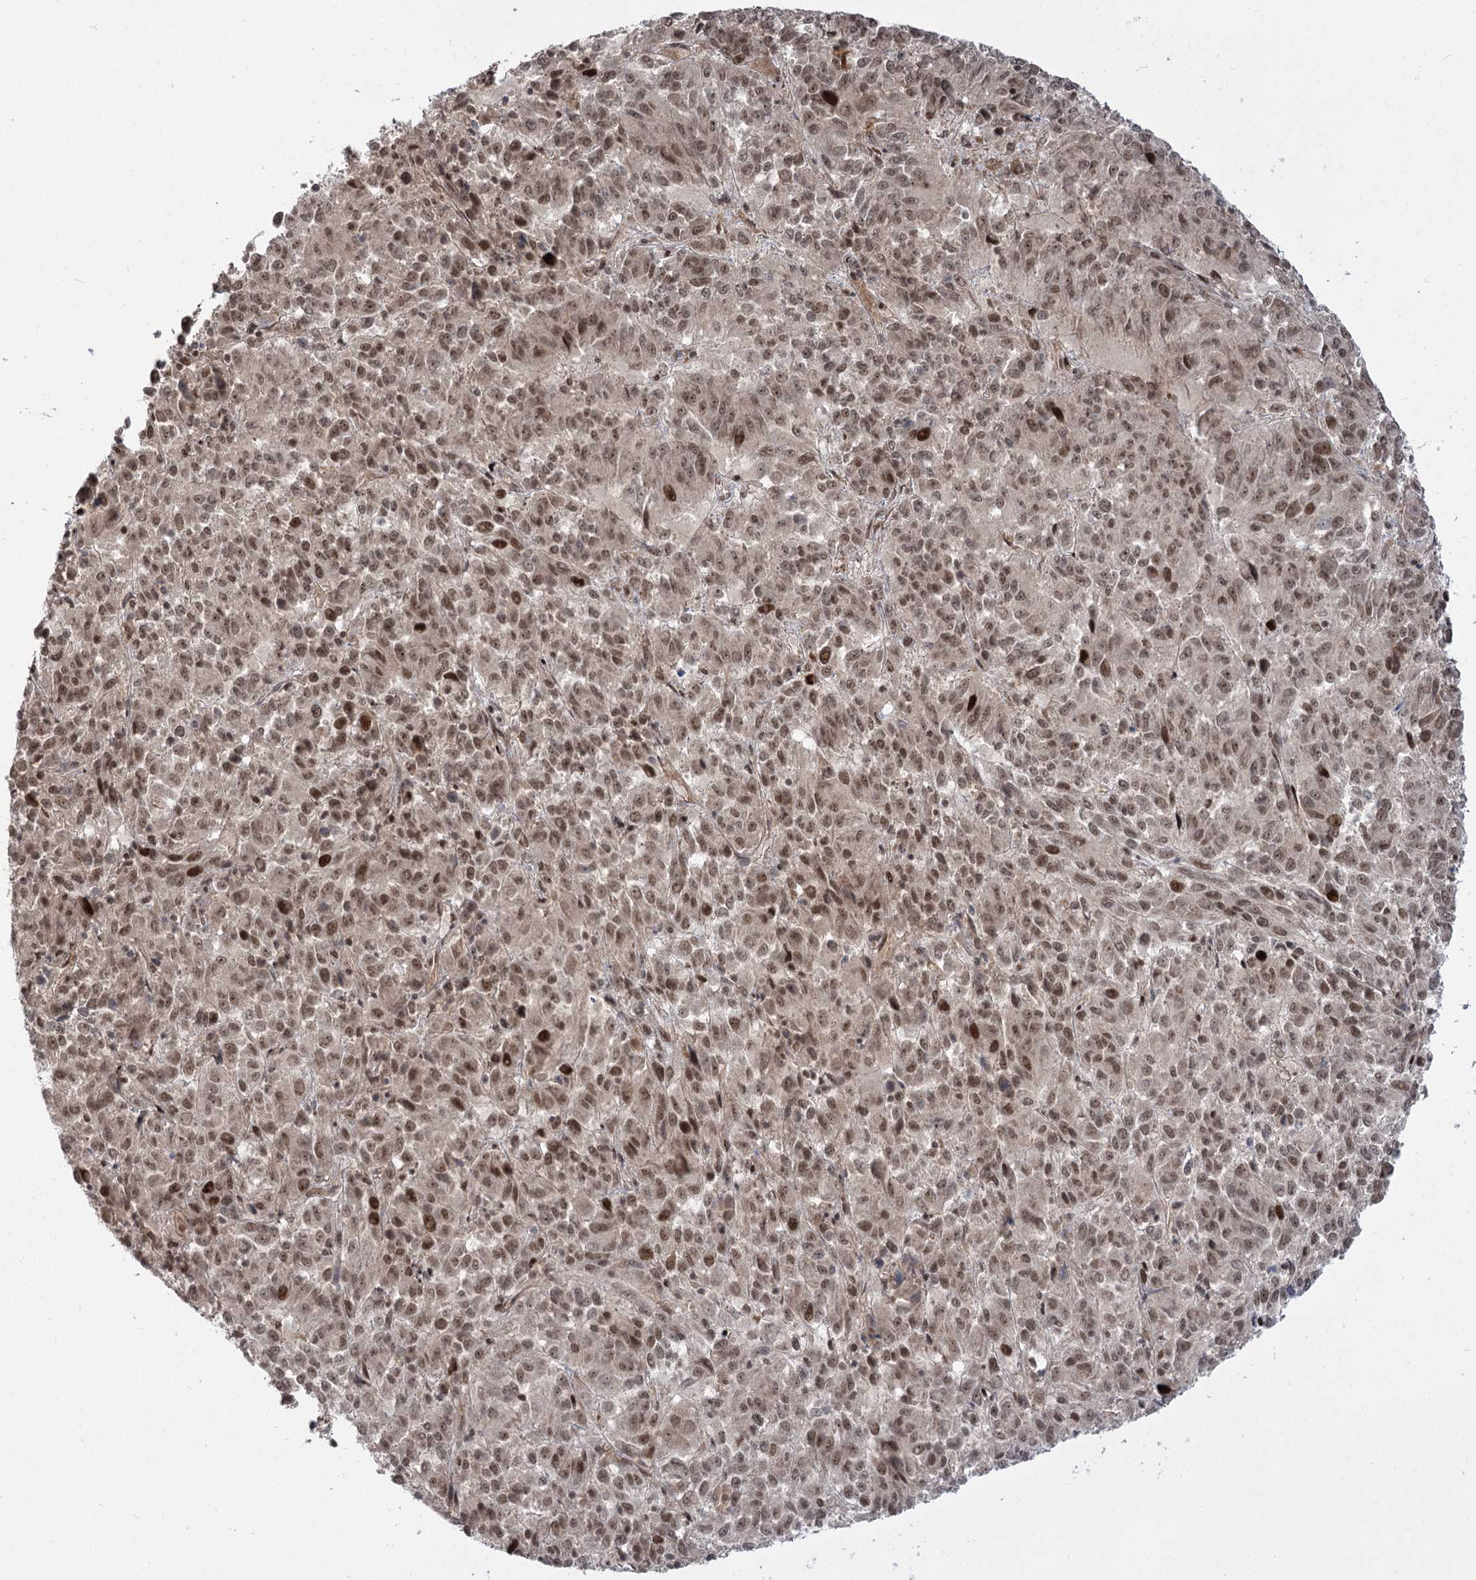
{"staining": {"intensity": "moderate", "quantity": "25%-75%", "location": "nuclear"}, "tissue": "melanoma", "cell_type": "Tumor cells", "image_type": "cancer", "snomed": [{"axis": "morphology", "description": "Malignant melanoma, Metastatic site"}, {"axis": "topography", "description": "Lung"}], "caption": "This micrograph demonstrates IHC staining of malignant melanoma (metastatic site), with medium moderate nuclear positivity in about 25%-75% of tumor cells.", "gene": "HELQ", "patient": {"sex": "male", "age": 64}}